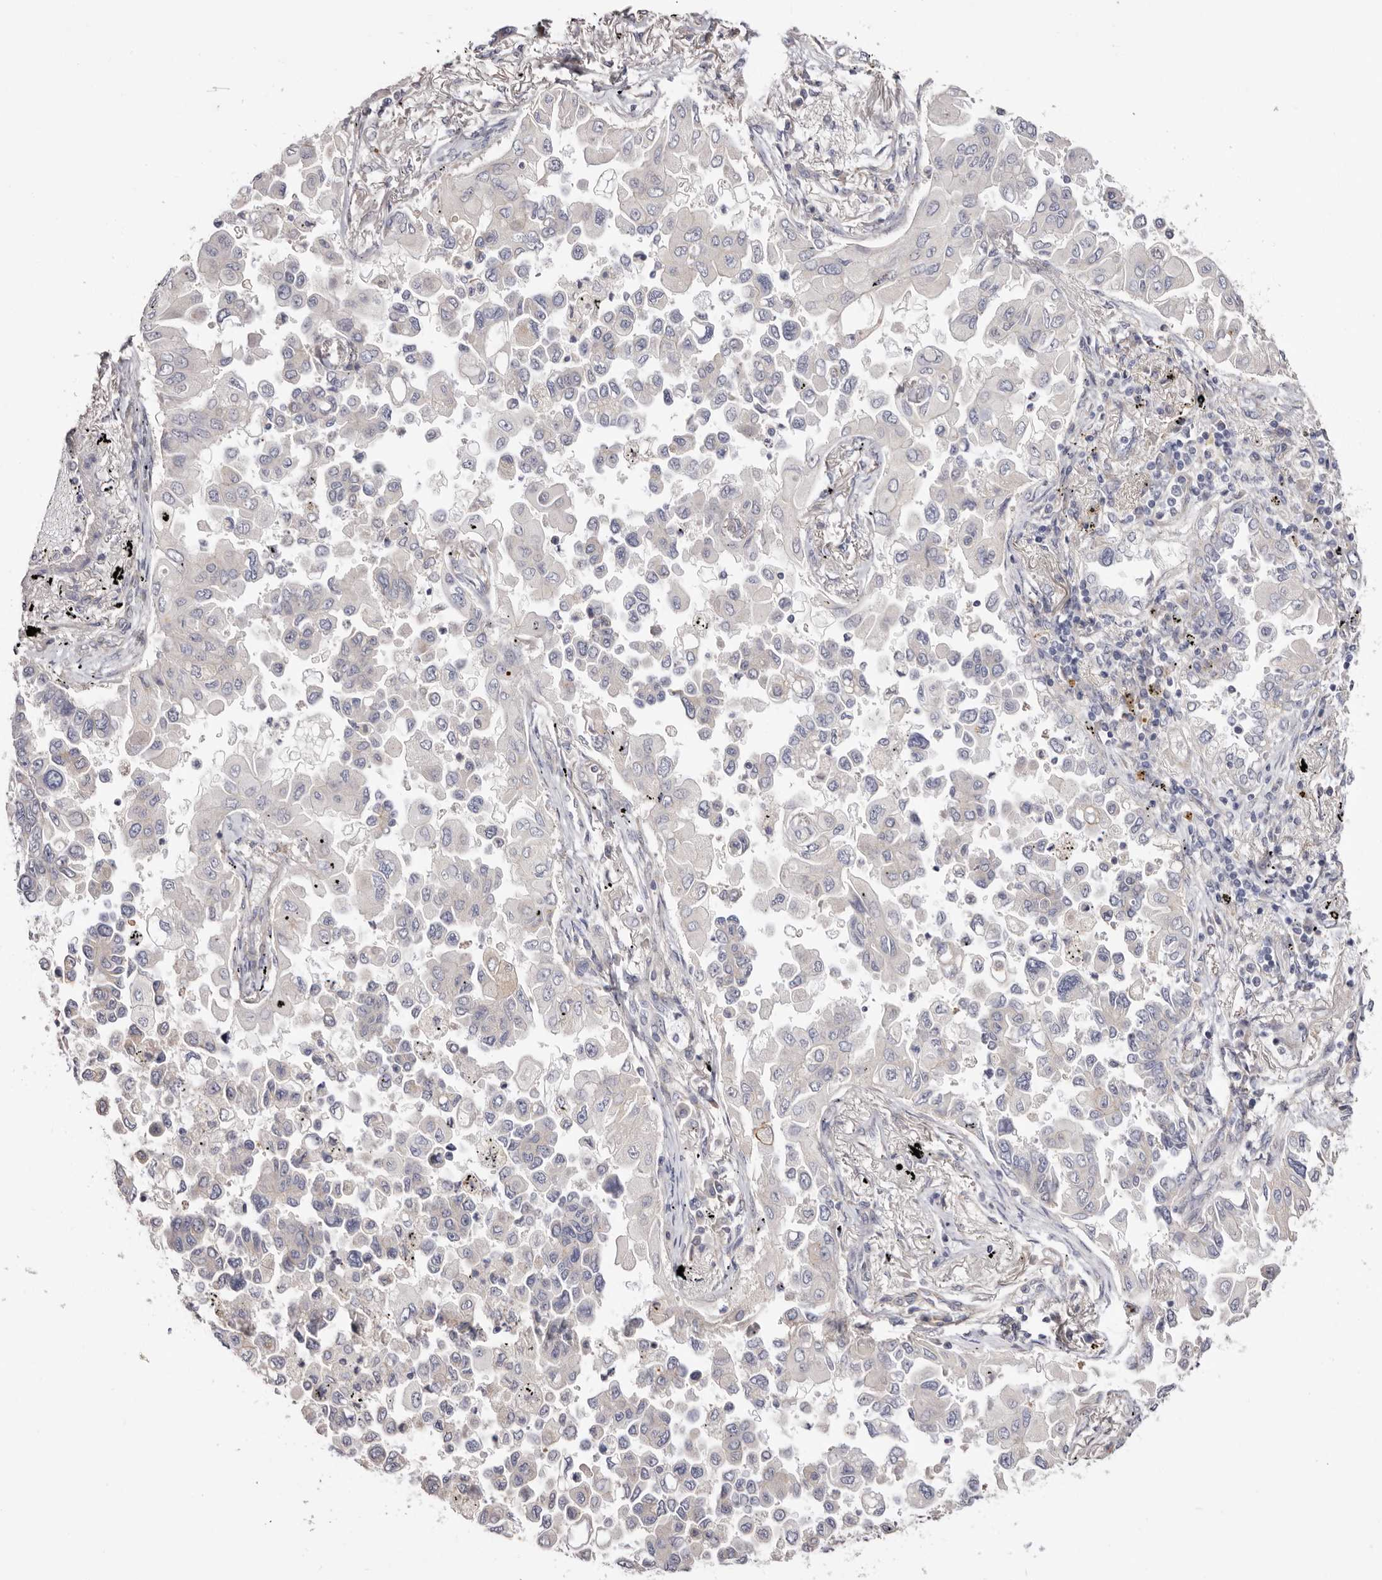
{"staining": {"intensity": "negative", "quantity": "none", "location": "none"}, "tissue": "lung cancer", "cell_type": "Tumor cells", "image_type": "cancer", "snomed": [{"axis": "morphology", "description": "Adenocarcinoma, NOS"}, {"axis": "topography", "description": "Lung"}], "caption": "The IHC image has no significant positivity in tumor cells of lung cancer (adenocarcinoma) tissue.", "gene": "FAM167B", "patient": {"sex": "female", "age": 67}}